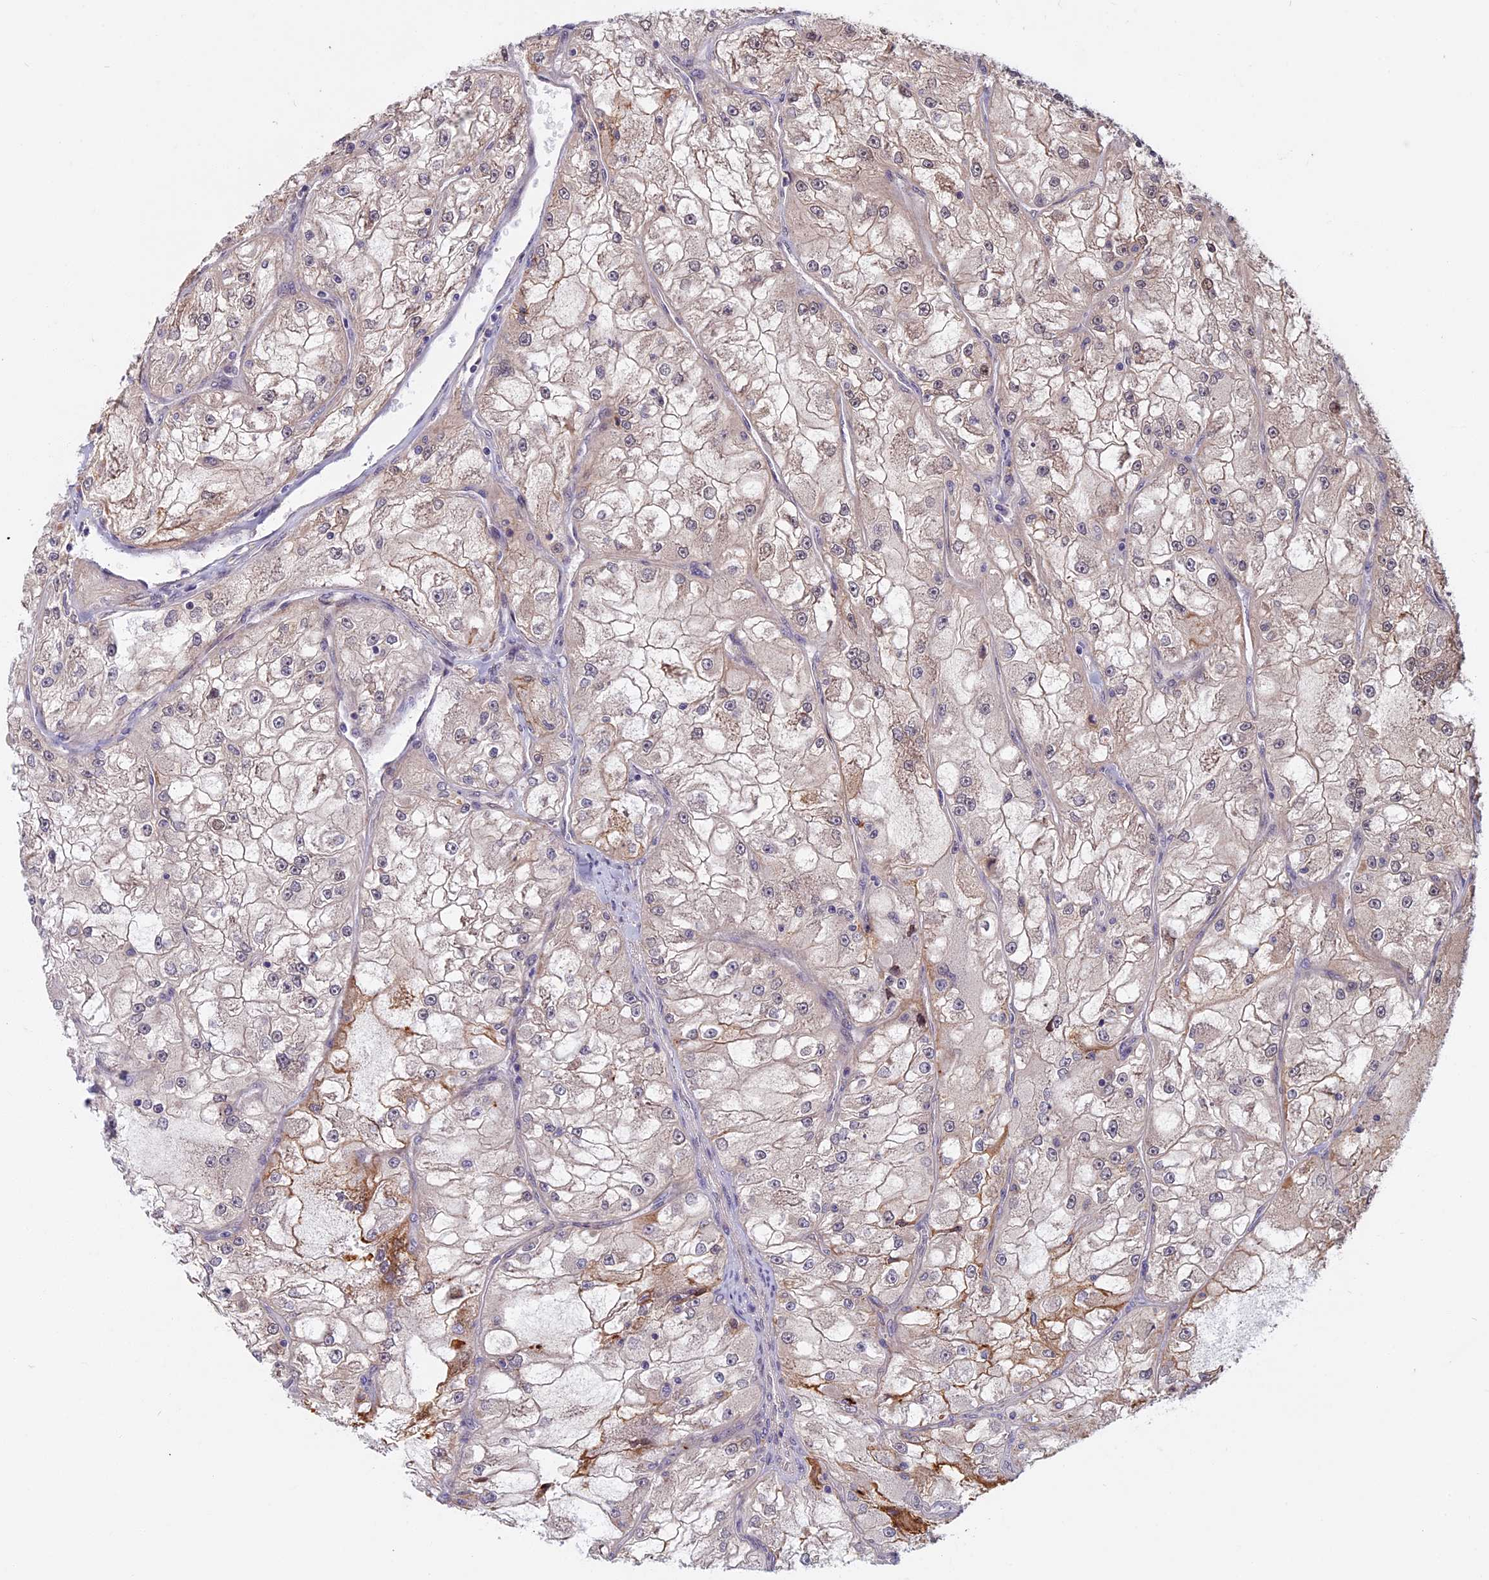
{"staining": {"intensity": "weak", "quantity": "<25%", "location": "cytoplasmic/membranous"}, "tissue": "renal cancer", "cell_type": "Tumor cells", "image_type": "cancer", "snomed": [{"axis": "morphology", "description": "Adenocarcinoma, NOS"}, {"axis": "topography", "description": "Kidney"}], "caption": "Immunohistochemical staining of human renal cancer (adenocarcinoma) shows no significant positivity in tumor cells.", "gene": "SPG11", "patient": {"sex": "female", "age": 72}}